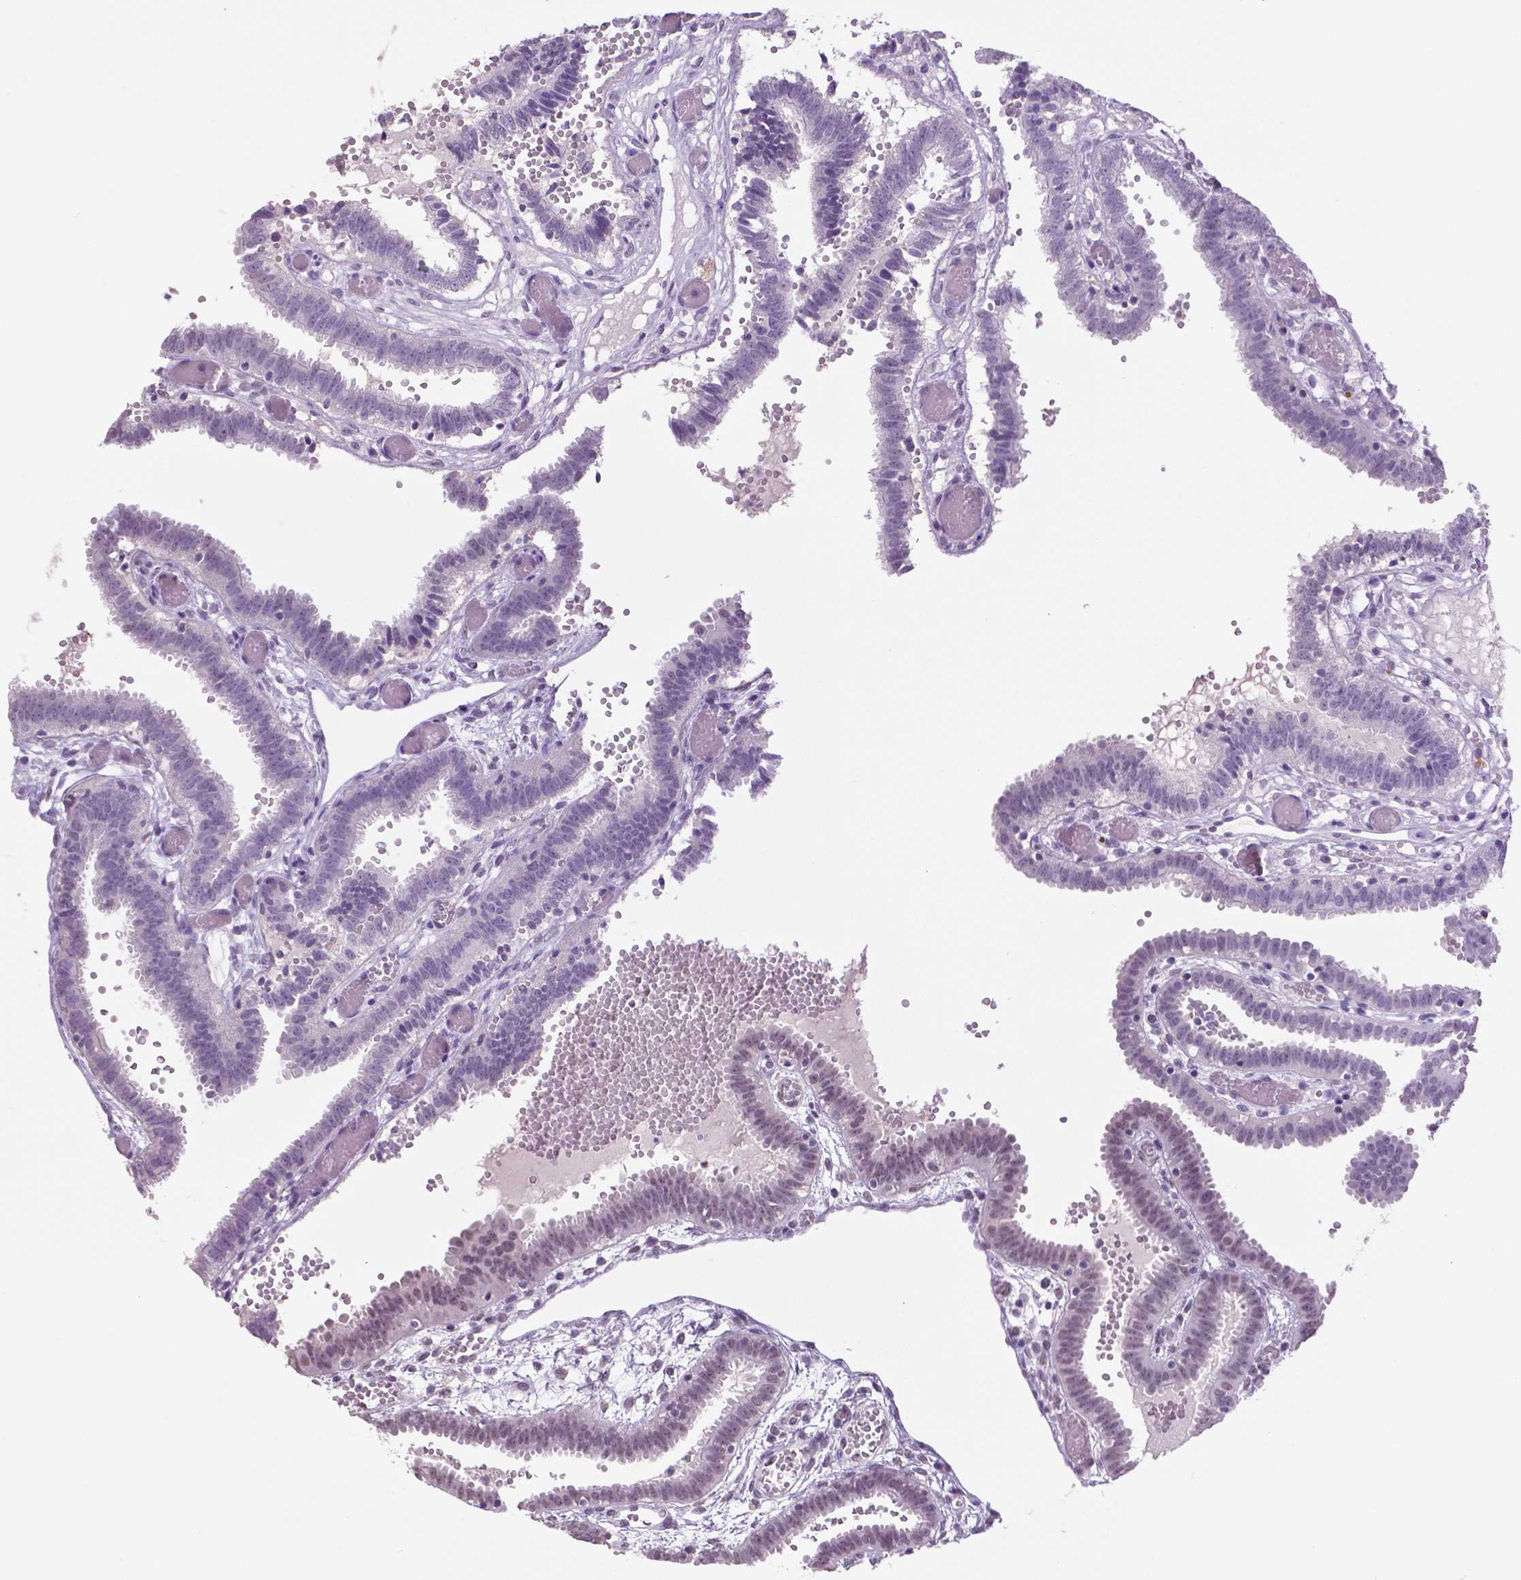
{"staining": {"intensity": "negative", "quantity": "none", "location": "none"}, "tissue": "fallopian tube", "cell_type": "Glandular cells", "image_type": "normal", "snomed": [{"axis": "morphology", "description": "Normal tissue, NOS"}, {"axis": "topography", "description": "Fallopian tube"}], "caption": "A high-resolution photomicrograph shows immunohistochemistry (IHC) staining of normal fallopian tube, which displays no significant positivity in glandular cells. (DAB IHC with hematoxylin counter stain).", "gene": "IGF2BP1", "patient": {"sex": "female", "age": 37}}